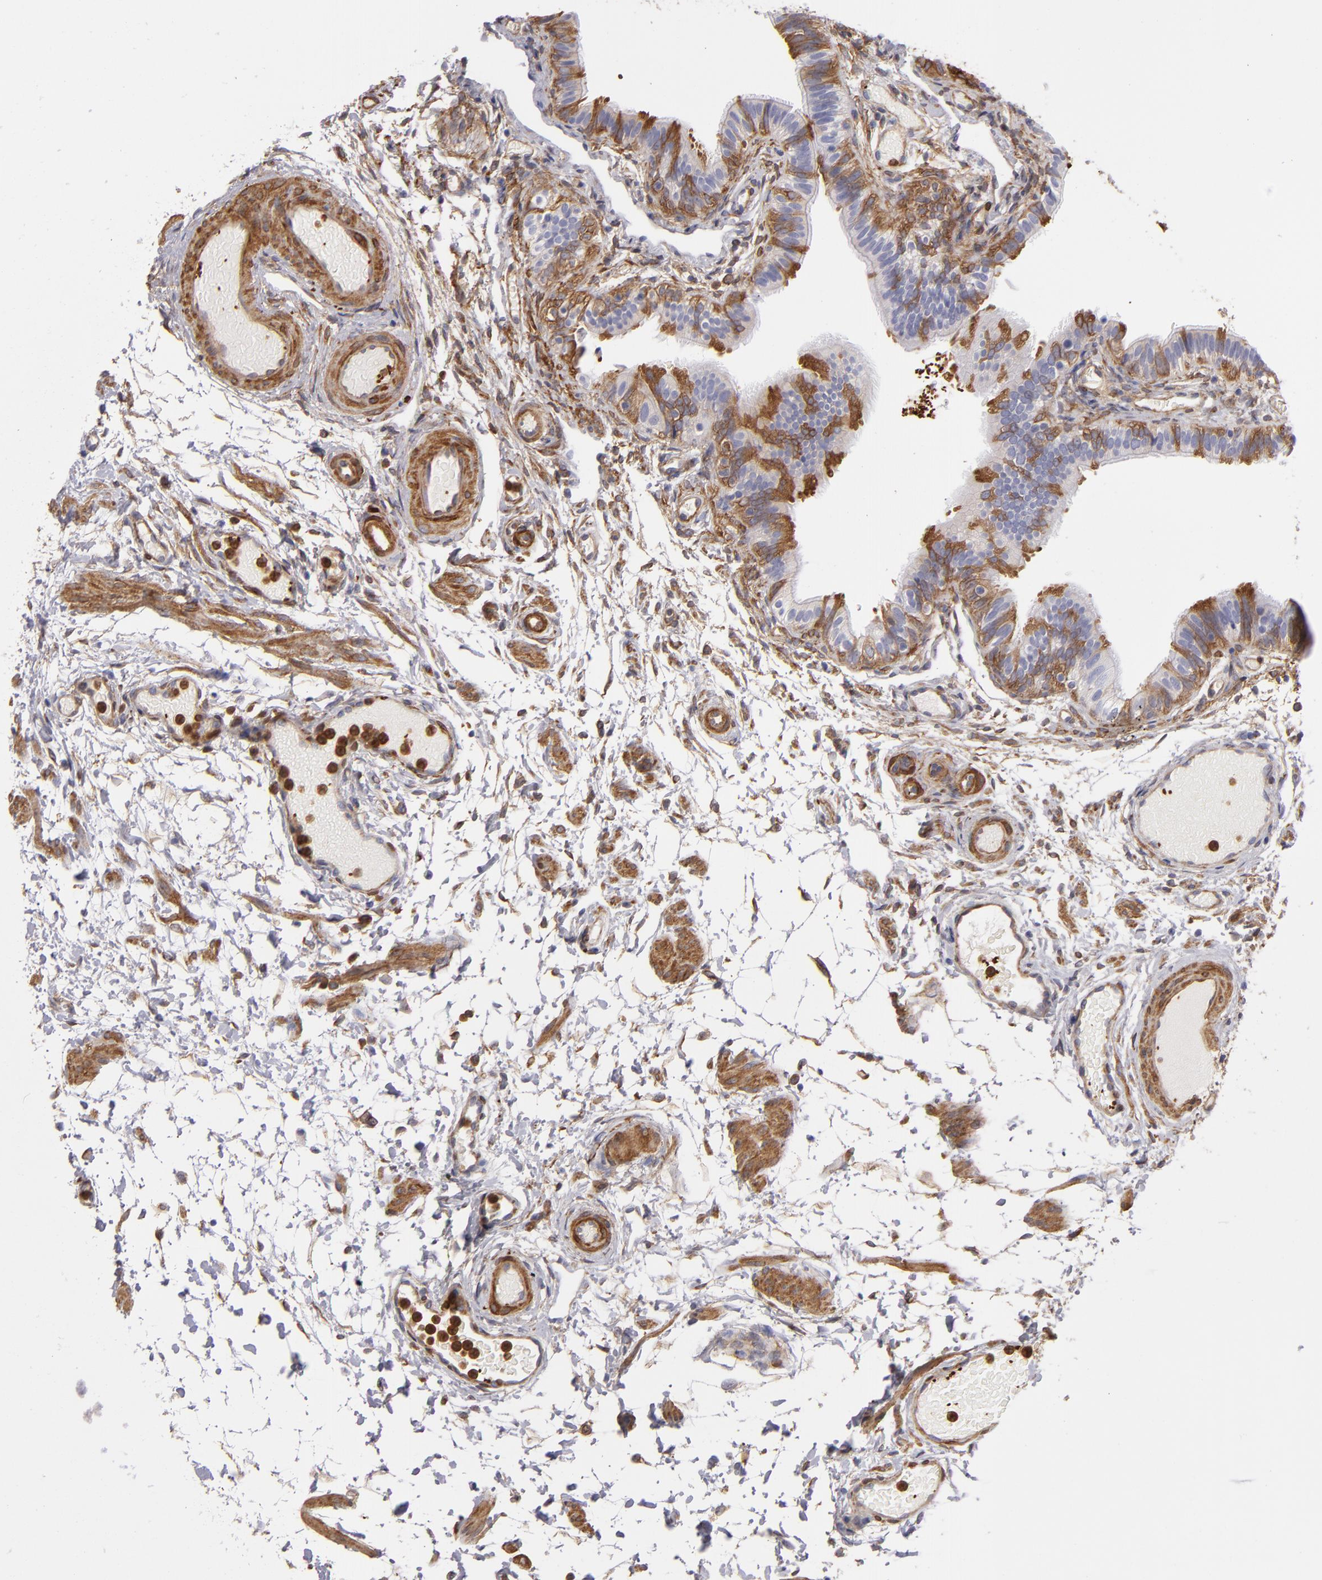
{"staining": {"intensity": "strong", "quantity": "25%-75%", "location": "cytoplasmic/membranous"}, "tissue": "fallopian tube", "cell_type": "Glandular cells", "image_type": "normal", "snomed": [{"axis": "morphology", "description": "Normal tissue, NOS"}, {"axis": "morphology", "description": "Dermoid, NOS"}, {"axis": "topography", "description": "Fallopian tube"}], "caption": "Strong cytoplasmic/membranous protein staining is identified in approximately 25%-75% of glandular cells in fallopian tube.", "gene": "VCL", "patient": {"sex": "female", "age": 33}}